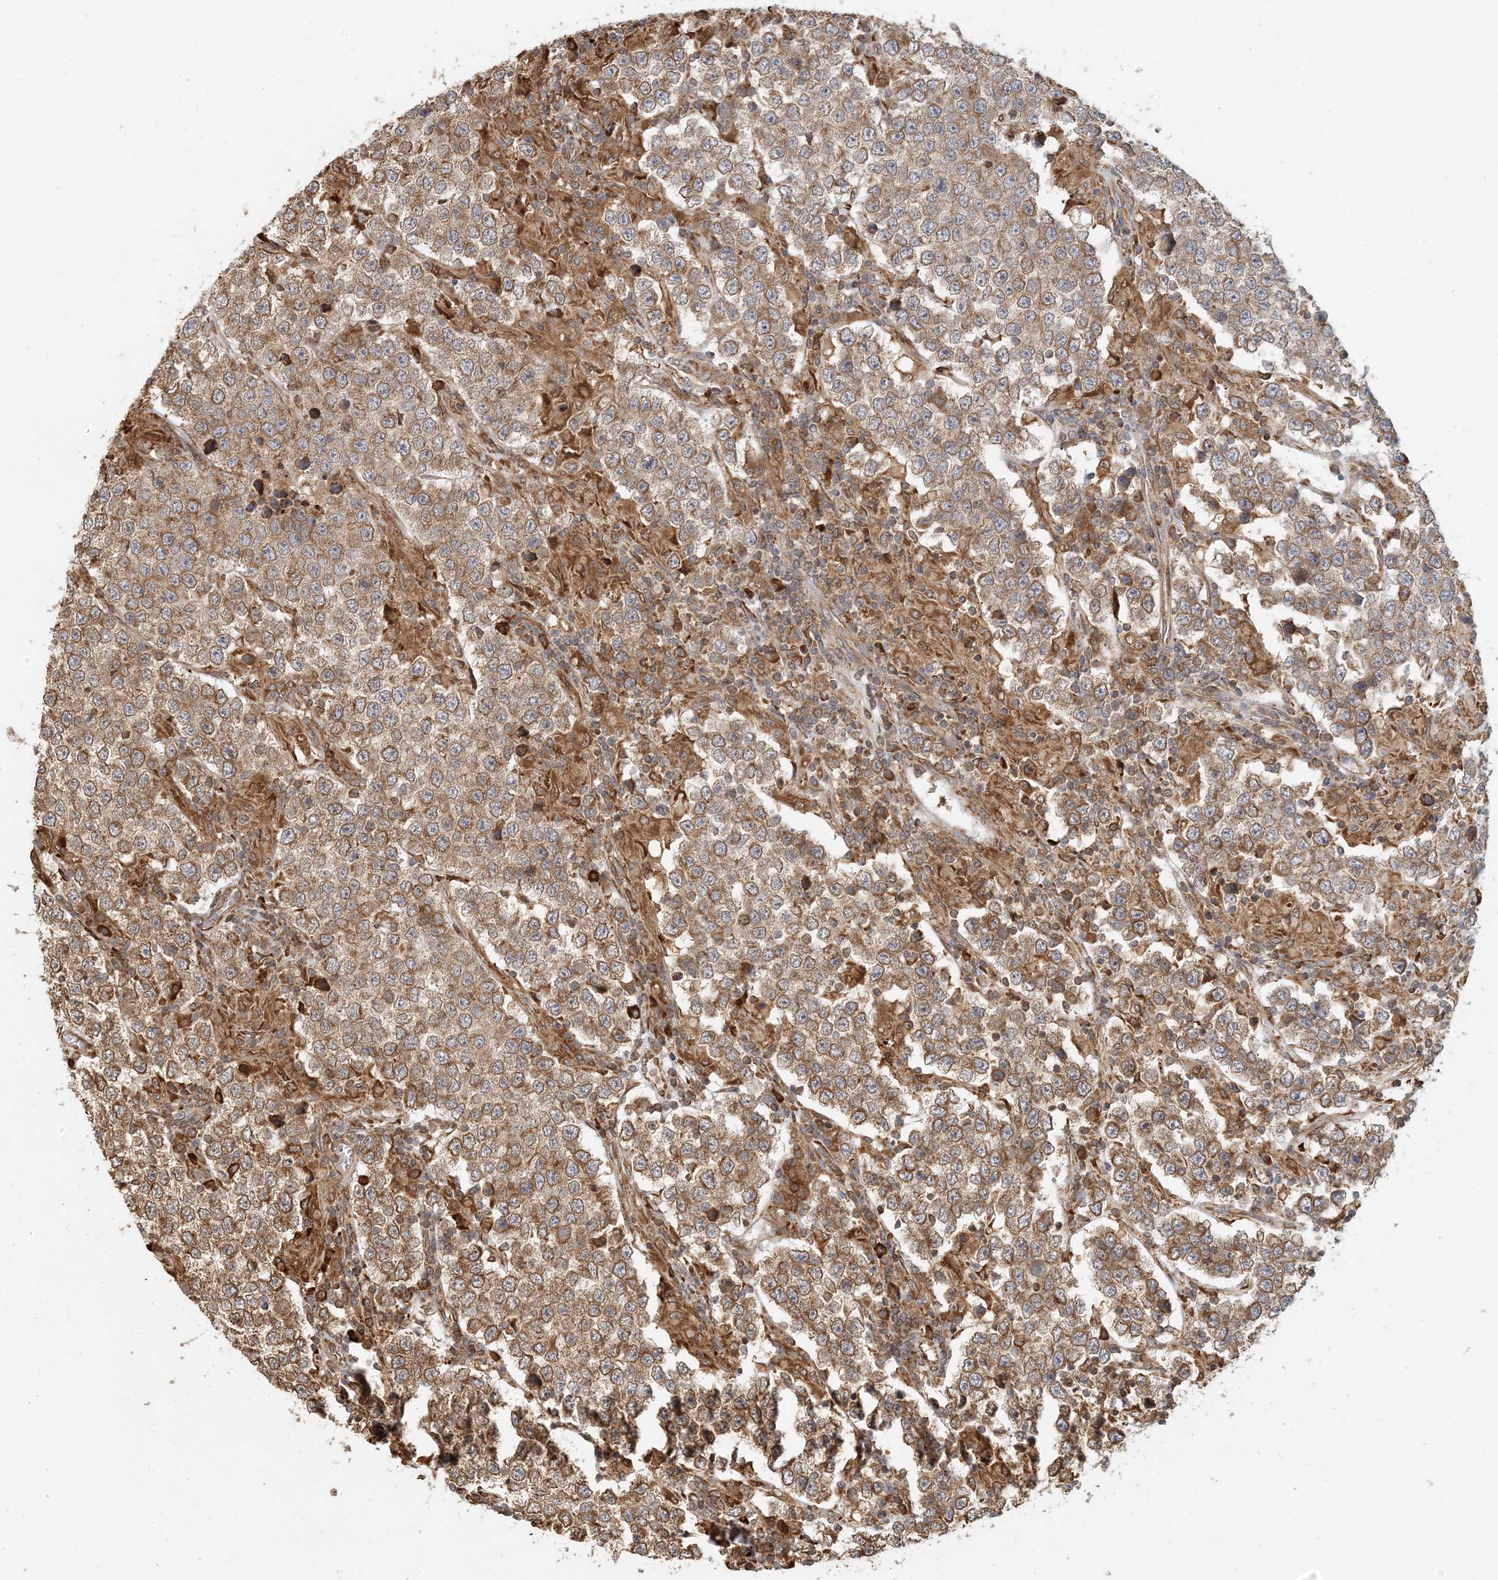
{"staining": {"intensity": "moderate", "quantity": ">75%", "location": "cytoplasmic/membranous"}, "tissue": "testis cancer", "cell_type": "Tumor cells", "image_type": "cancer", "snomed": [{"axis": "morphology", "description": "Normal tissue, NOS"}, {"axis": "morphology", "description": "Urothelial carcinoma, High grade"}, {"axis": "morphology", "description": "Seminoma, NOS"}, {"axis": "morphology", "description": "Carcinoma, Embryonal, NOS"}, {"axis": "topography", "description": "Urinary bladder"}, {"axis": "topography", "description": "Testis"}], "caption": "This photomicrograph displays immunohistochemistry staining of human testis embryonal carcinoma, with medium moderate cytoplasmic/membranous positivity in approximately >75% of tumor cells.", "gene": "HNMT", "patient": {"sex": "male", "age": 41}}